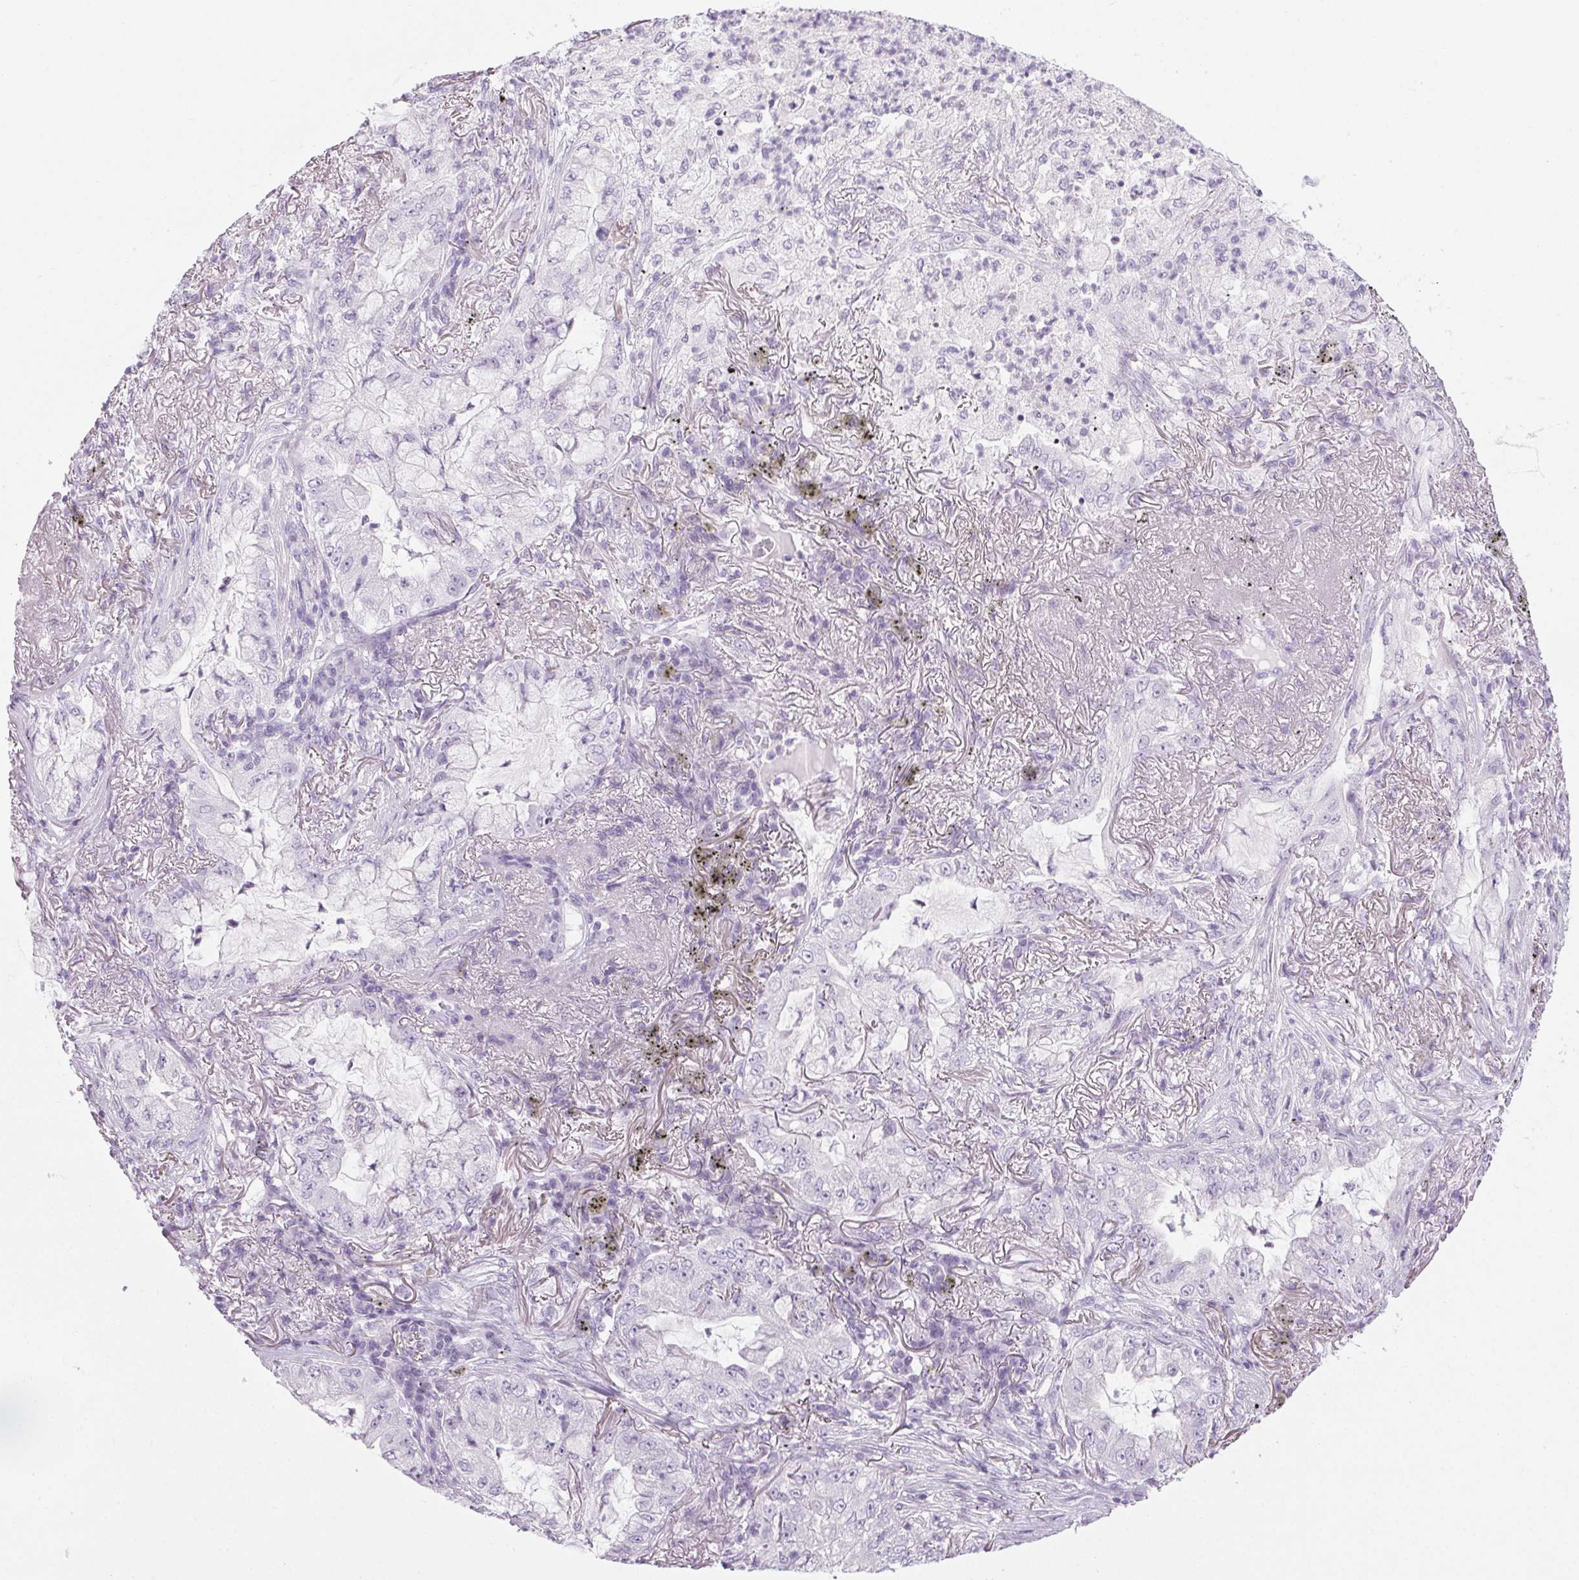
{"staining": {"intensity": "negative", "quantity": "none", "location": "none"}, "tissue": "lung cancer", "cell_type": "Tumor cells", "image_type": "cancer", "snomed": [{"axis": "morphology", "description": "Adenocarcinoma, NOS"}, {"axis": "topography", "description": "Lung"}], "caption": "A histopathology image of lung cancer (adenocarcinoma) stained for a protein shows no brown staining in tumor cells.", "gene": "LRP2", "patient": {"sex": "female", "age": 73}}